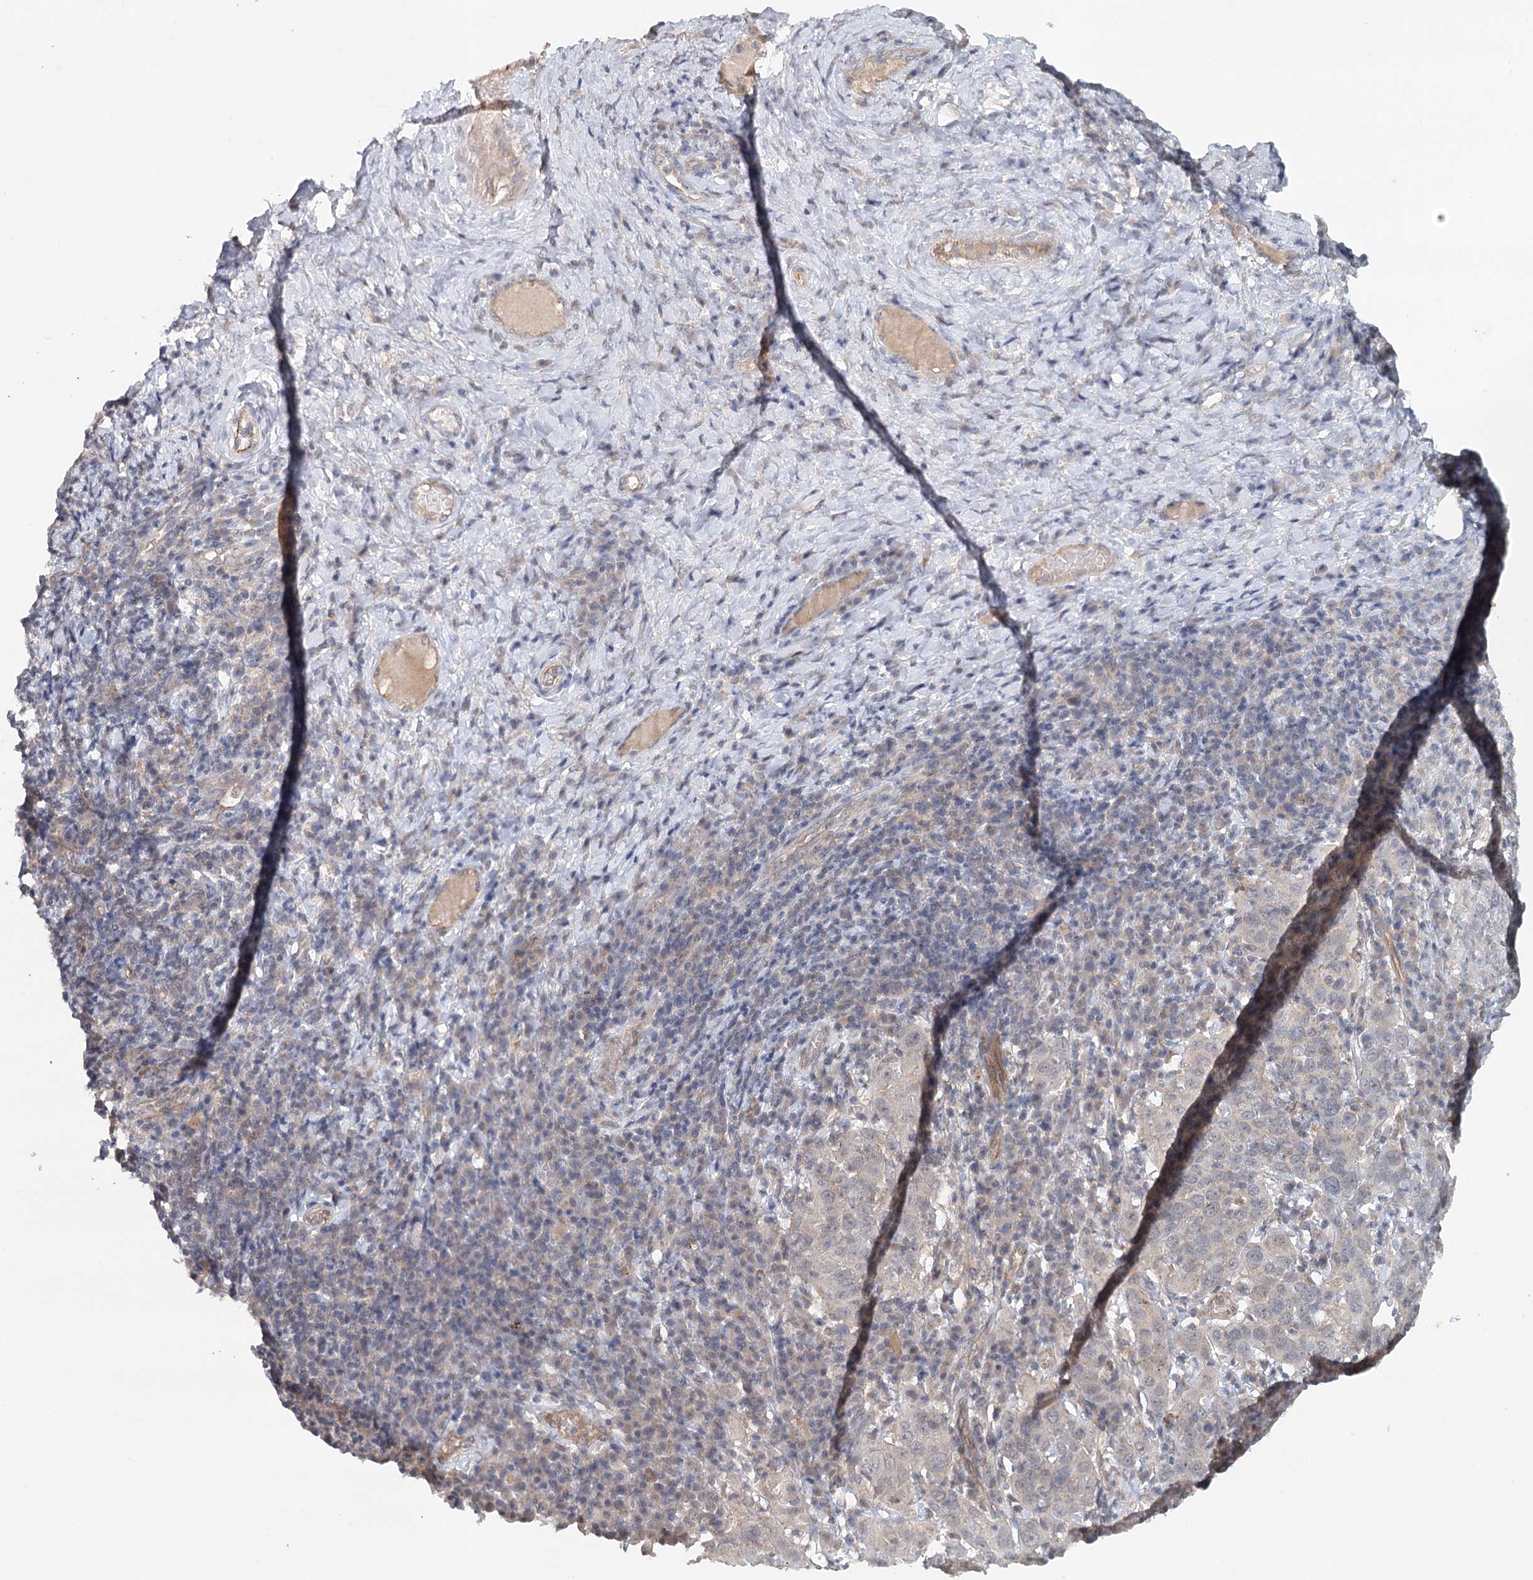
{"staining": {"intensity": "negative", "quantity": "none", "location": "none"}, "tissue": "cervical cancer", "cell_type": "Tumor cells", "image_type": "cancer", "snomed": [{"axis": "morphology", "description": "Squamous cell carcinoma, NOS"}, {"axis": "topography", "description": "Cervix"}], "caption": "Cervical squamous cell carcinoma was stained to show a protein in brown. There is no significant expression in tumor cells.", "gene": "SYNPO", "patient": {"sex": "female", "age": 46}}